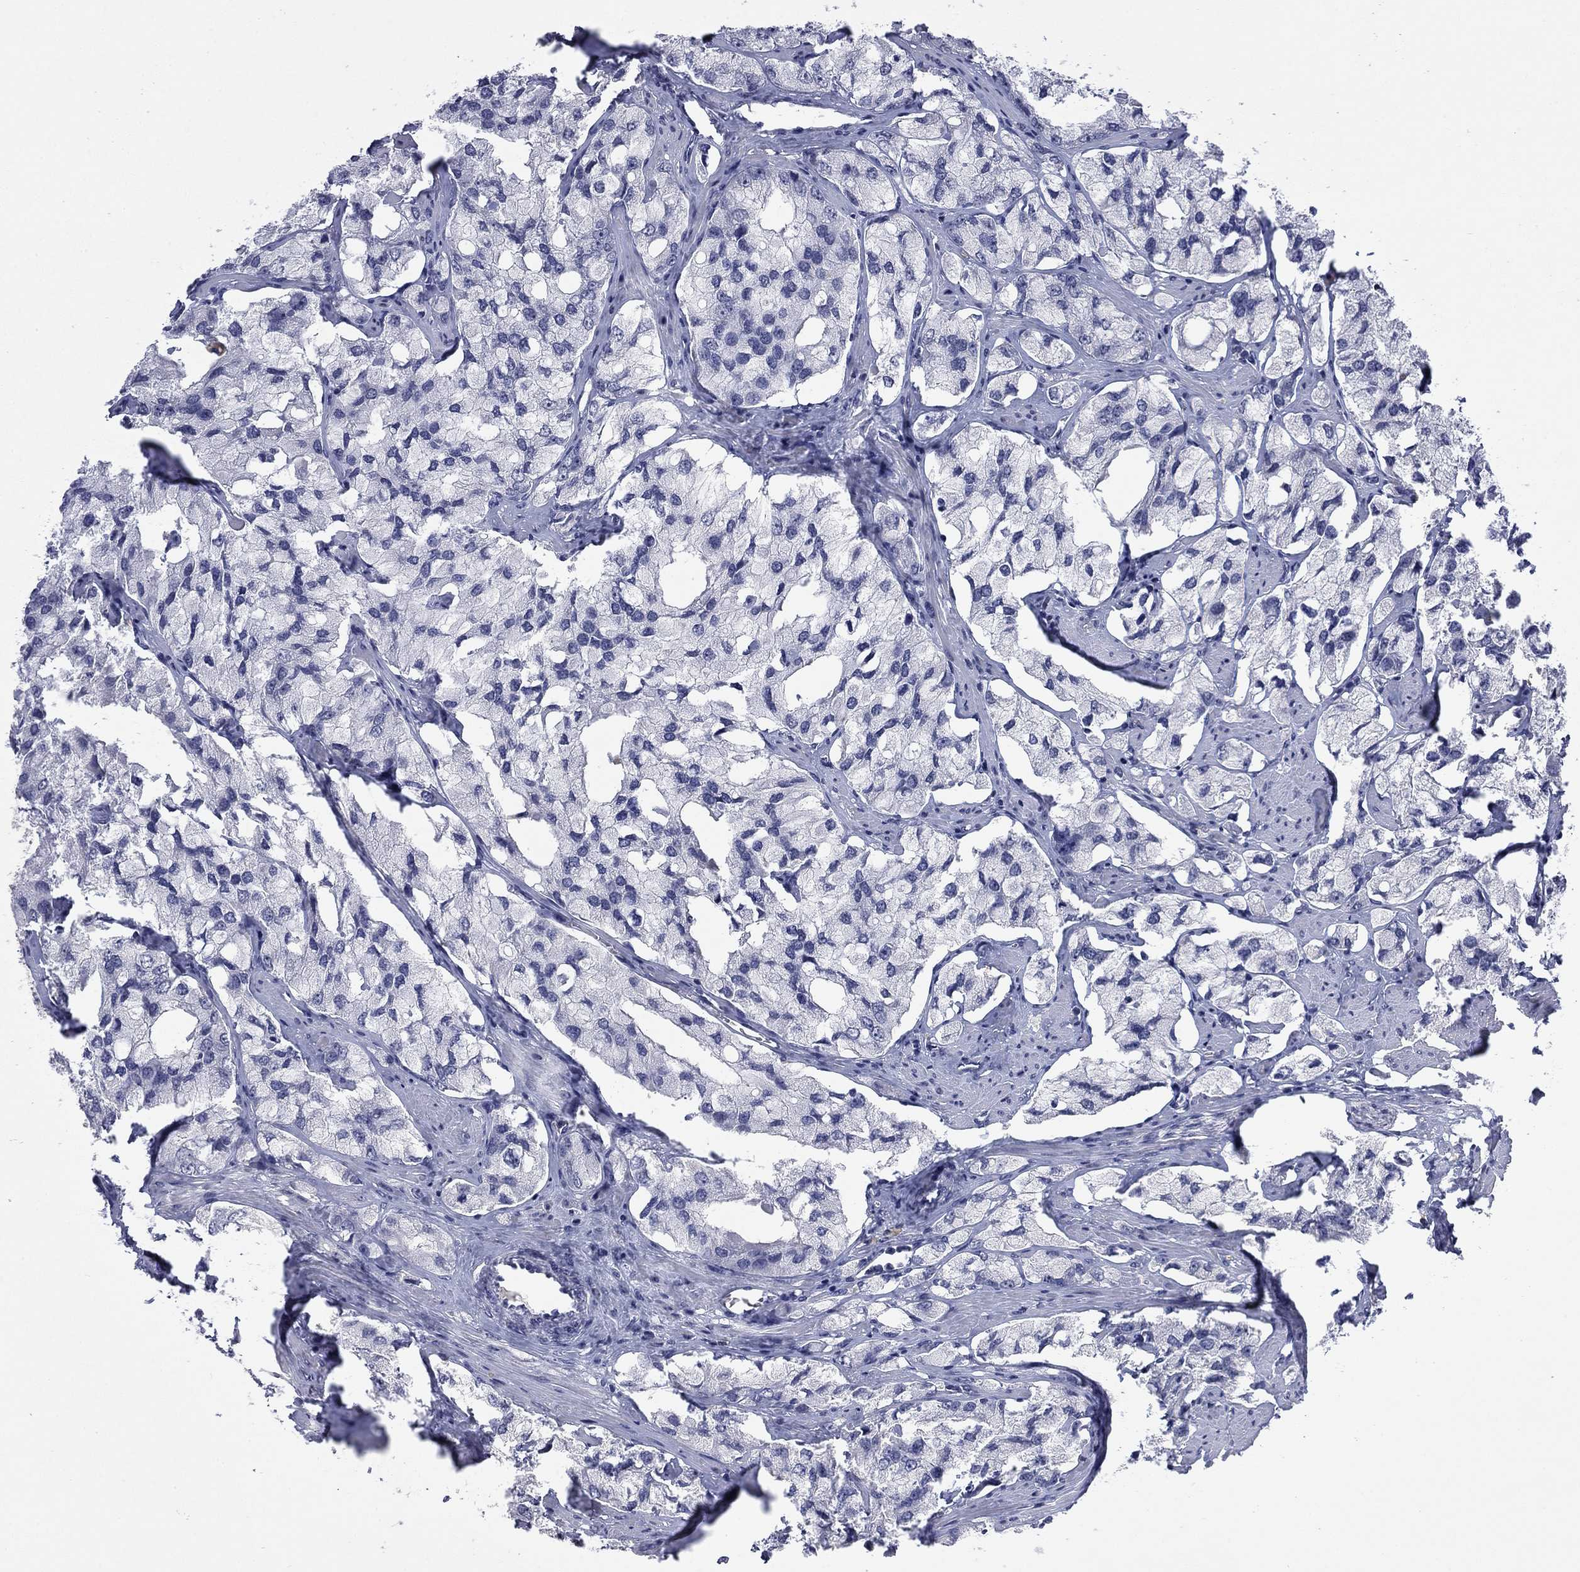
{"staining": {"intensity": "negative", "quantity": "none", "location": "none"}, "tissue": "prostate cancer", "cell_type": "Tumor cells", "image_type": "cancer", "snomed": [{"axis": "morphology", "description": "Adenocarcinoma, NOS"}, {"axis": "topography", "description": "Prostate and seminal vesicle, NOS"}, {"axis": "topography", "description": "Prostate"}], "caption": "Adenocarcinoma (prostate) stained for a protein using IHC shows no expression tumor cells.", "gene": "SLC51A", "patient": {"sex": "male", "age": 64}}